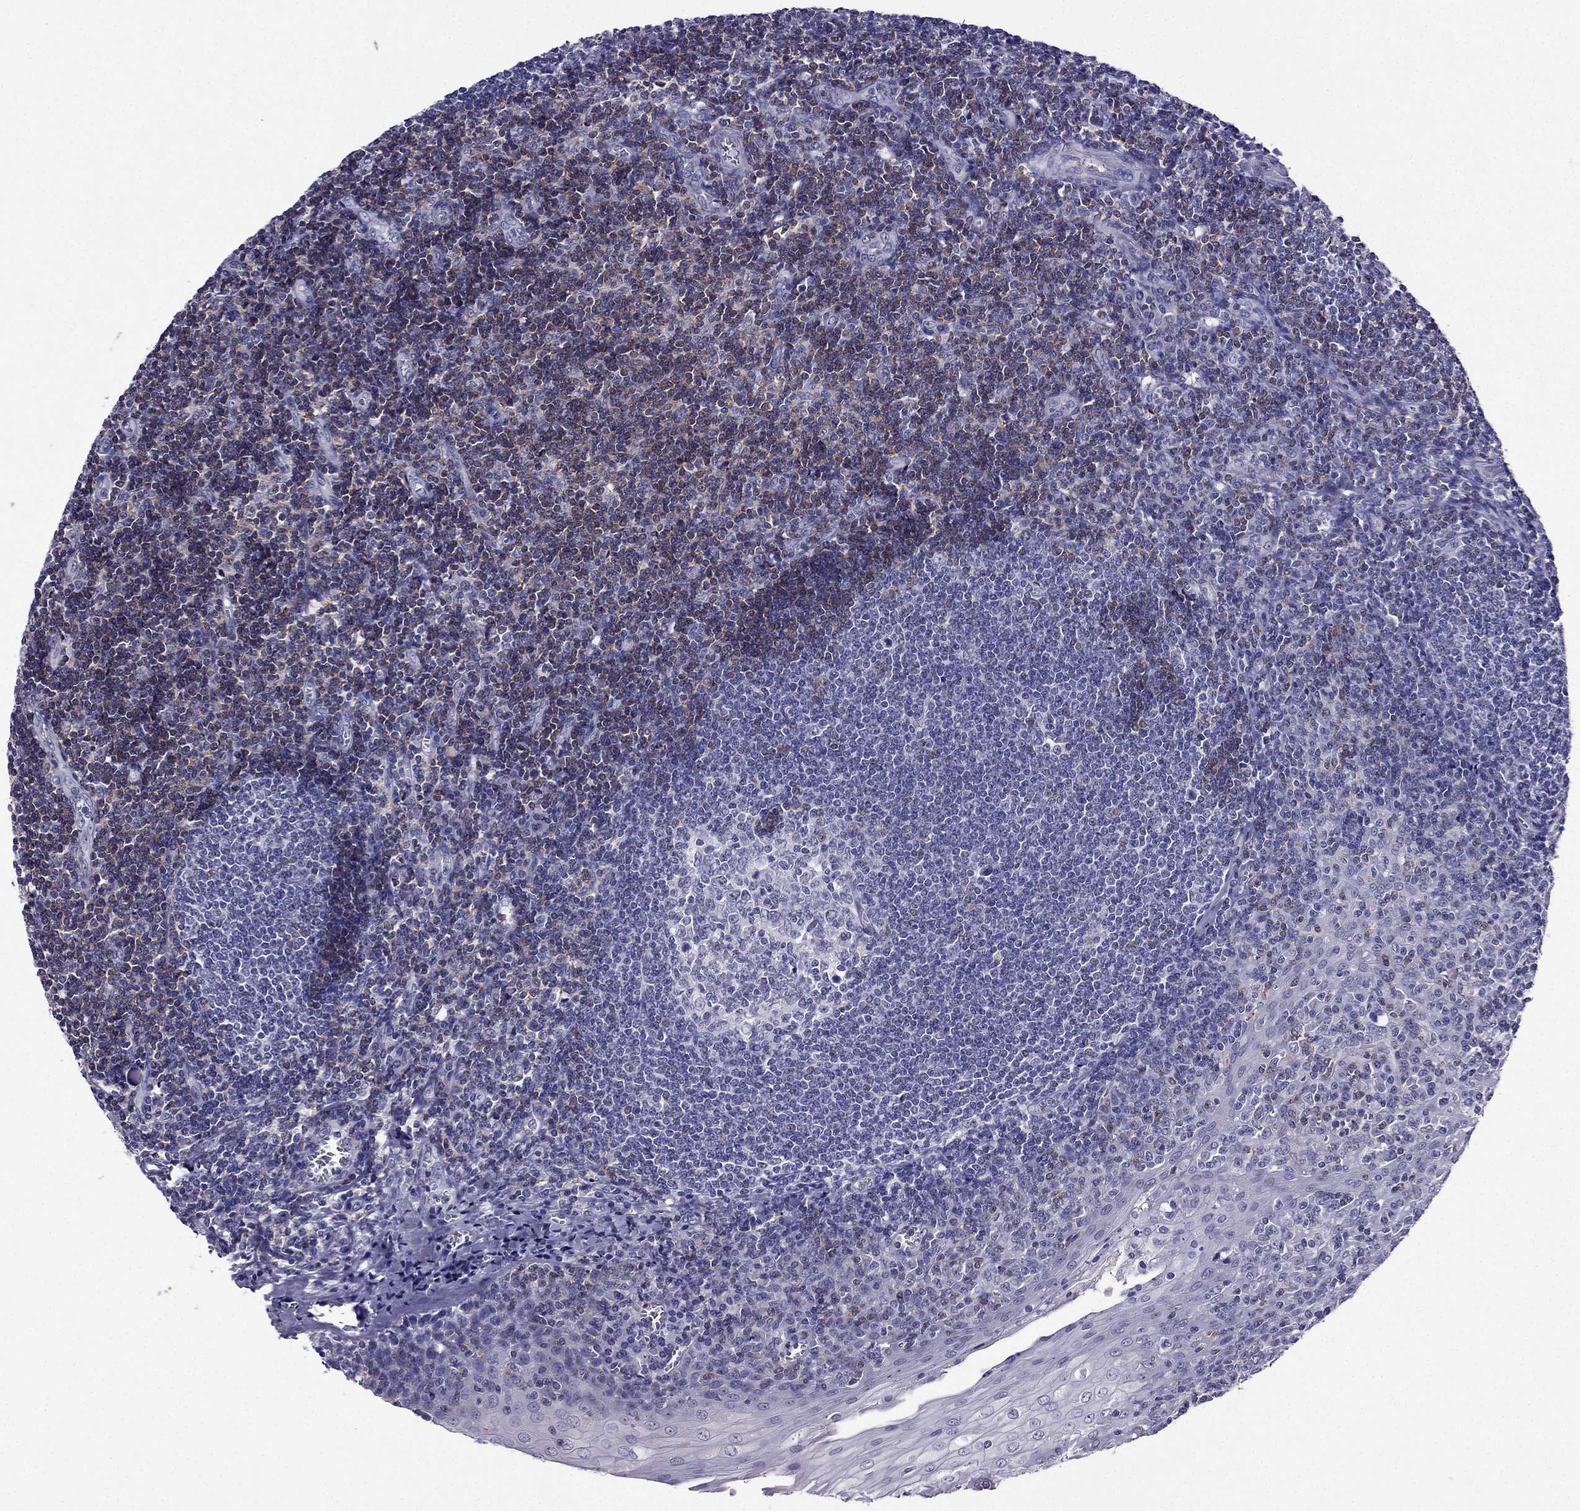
{"staining": {"intensity": "negative", "quantity": "none", "location": "none"}, "tissue": "tonsil", "cell_type": "Germinal center cells", "image_type": "normal", "snomed": [{"axis": "morphology", "description": "Normal tissue, NOS"}, {"axis": "topography", "description": "Tonsil"}], "caption": "Immunohistochemistry (IHC) of benign tonsil shows no positivity in germinal center cells.", "gene": "AAK1", "patient": {"sex": "male", "age": 33}}